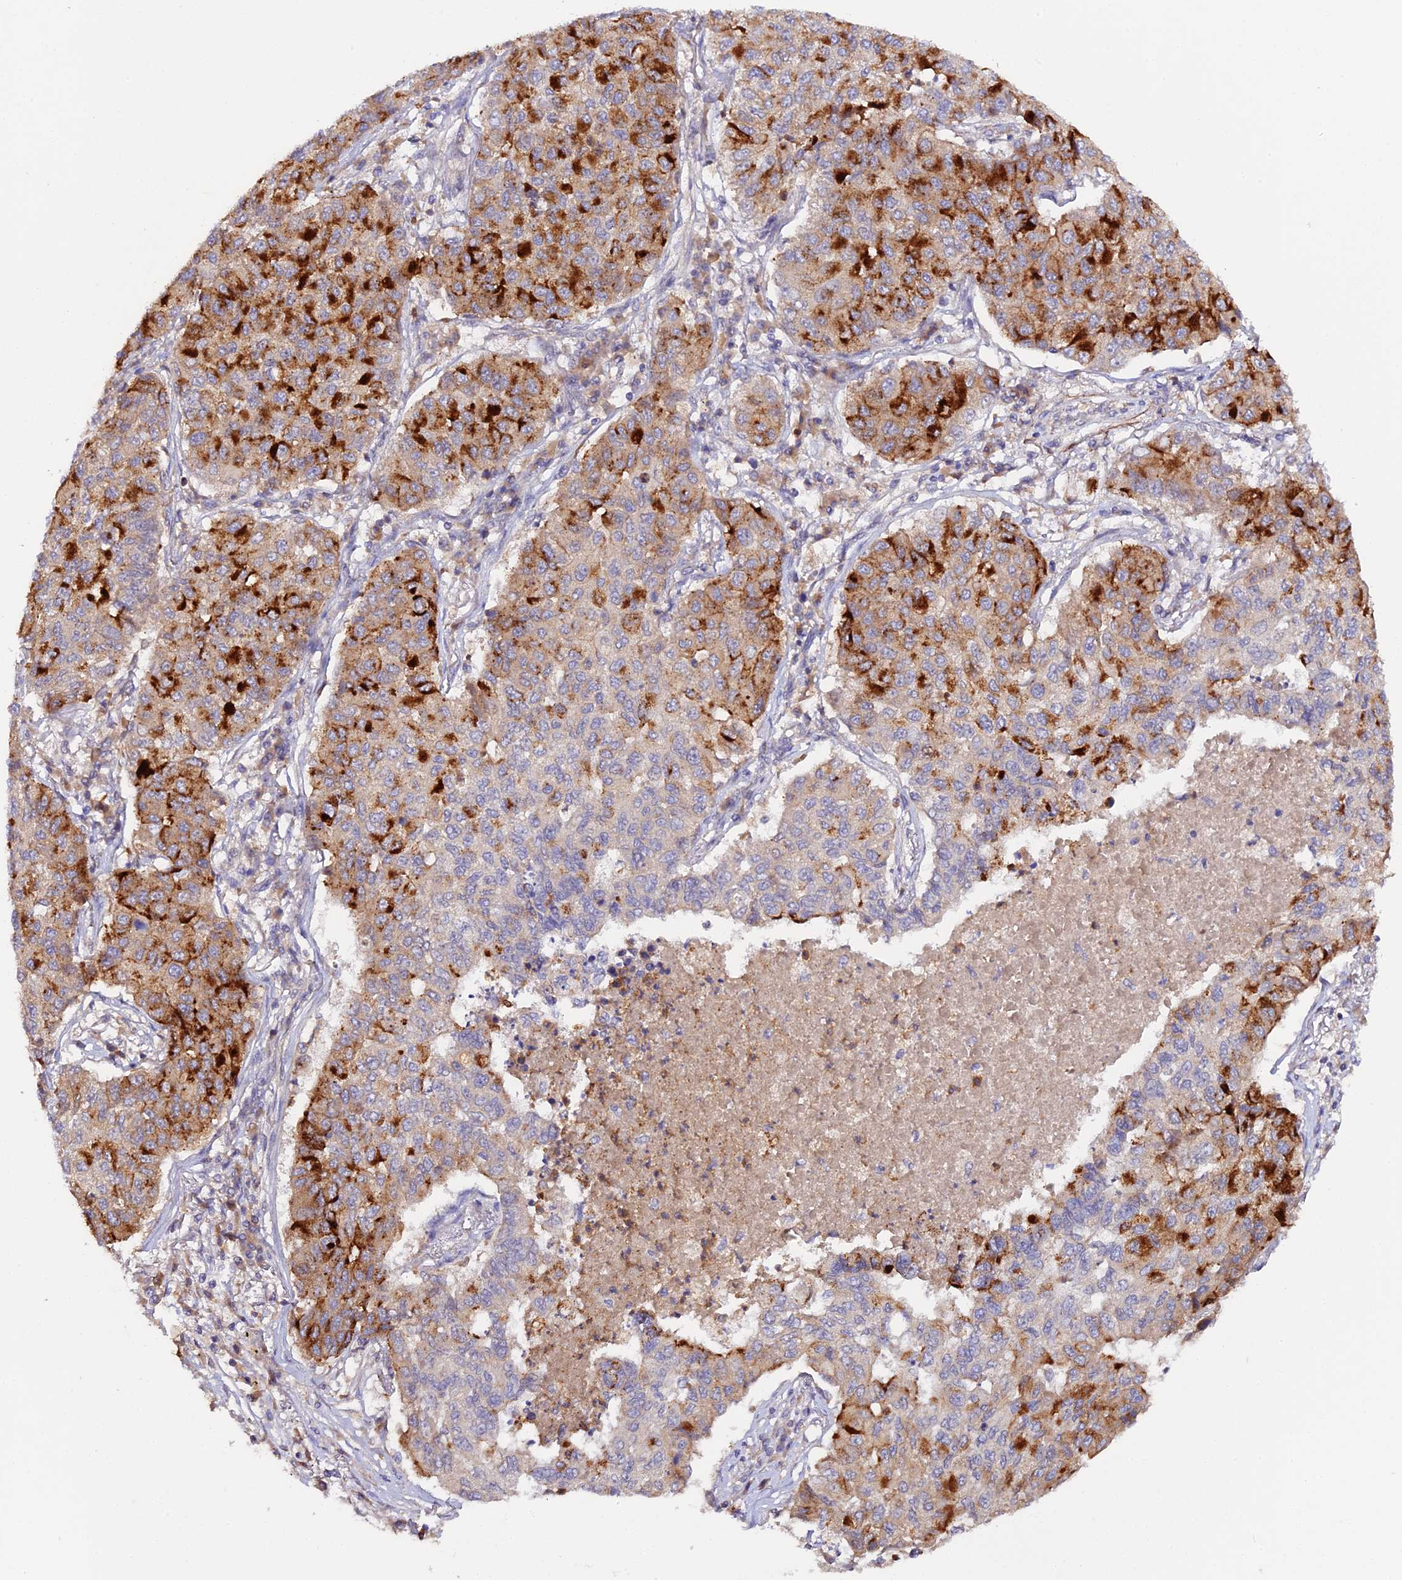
{"staining": {"intensity": "strong", "quantity": "25%-75%", "location": "cytoplasmic/membranous"}, "tissue": "lung cancer", "cell_type": "Tumor cells", "image_type": "cancer", "snomed": [{"axis": "morphology", "description": "Squamous cell carcinoma, NOS"}, {"axis": "topography", "description": "Lung"}], "caption": "Approximately 25%-75% of tumor cells in human lung squamous cell carcinoma display strong cytoplasmic/membranous protein positivity as visualized by brown immunohistochemical staining.", "gene": "TRIM26", "patient": {"sex": "male", "age": 74}}